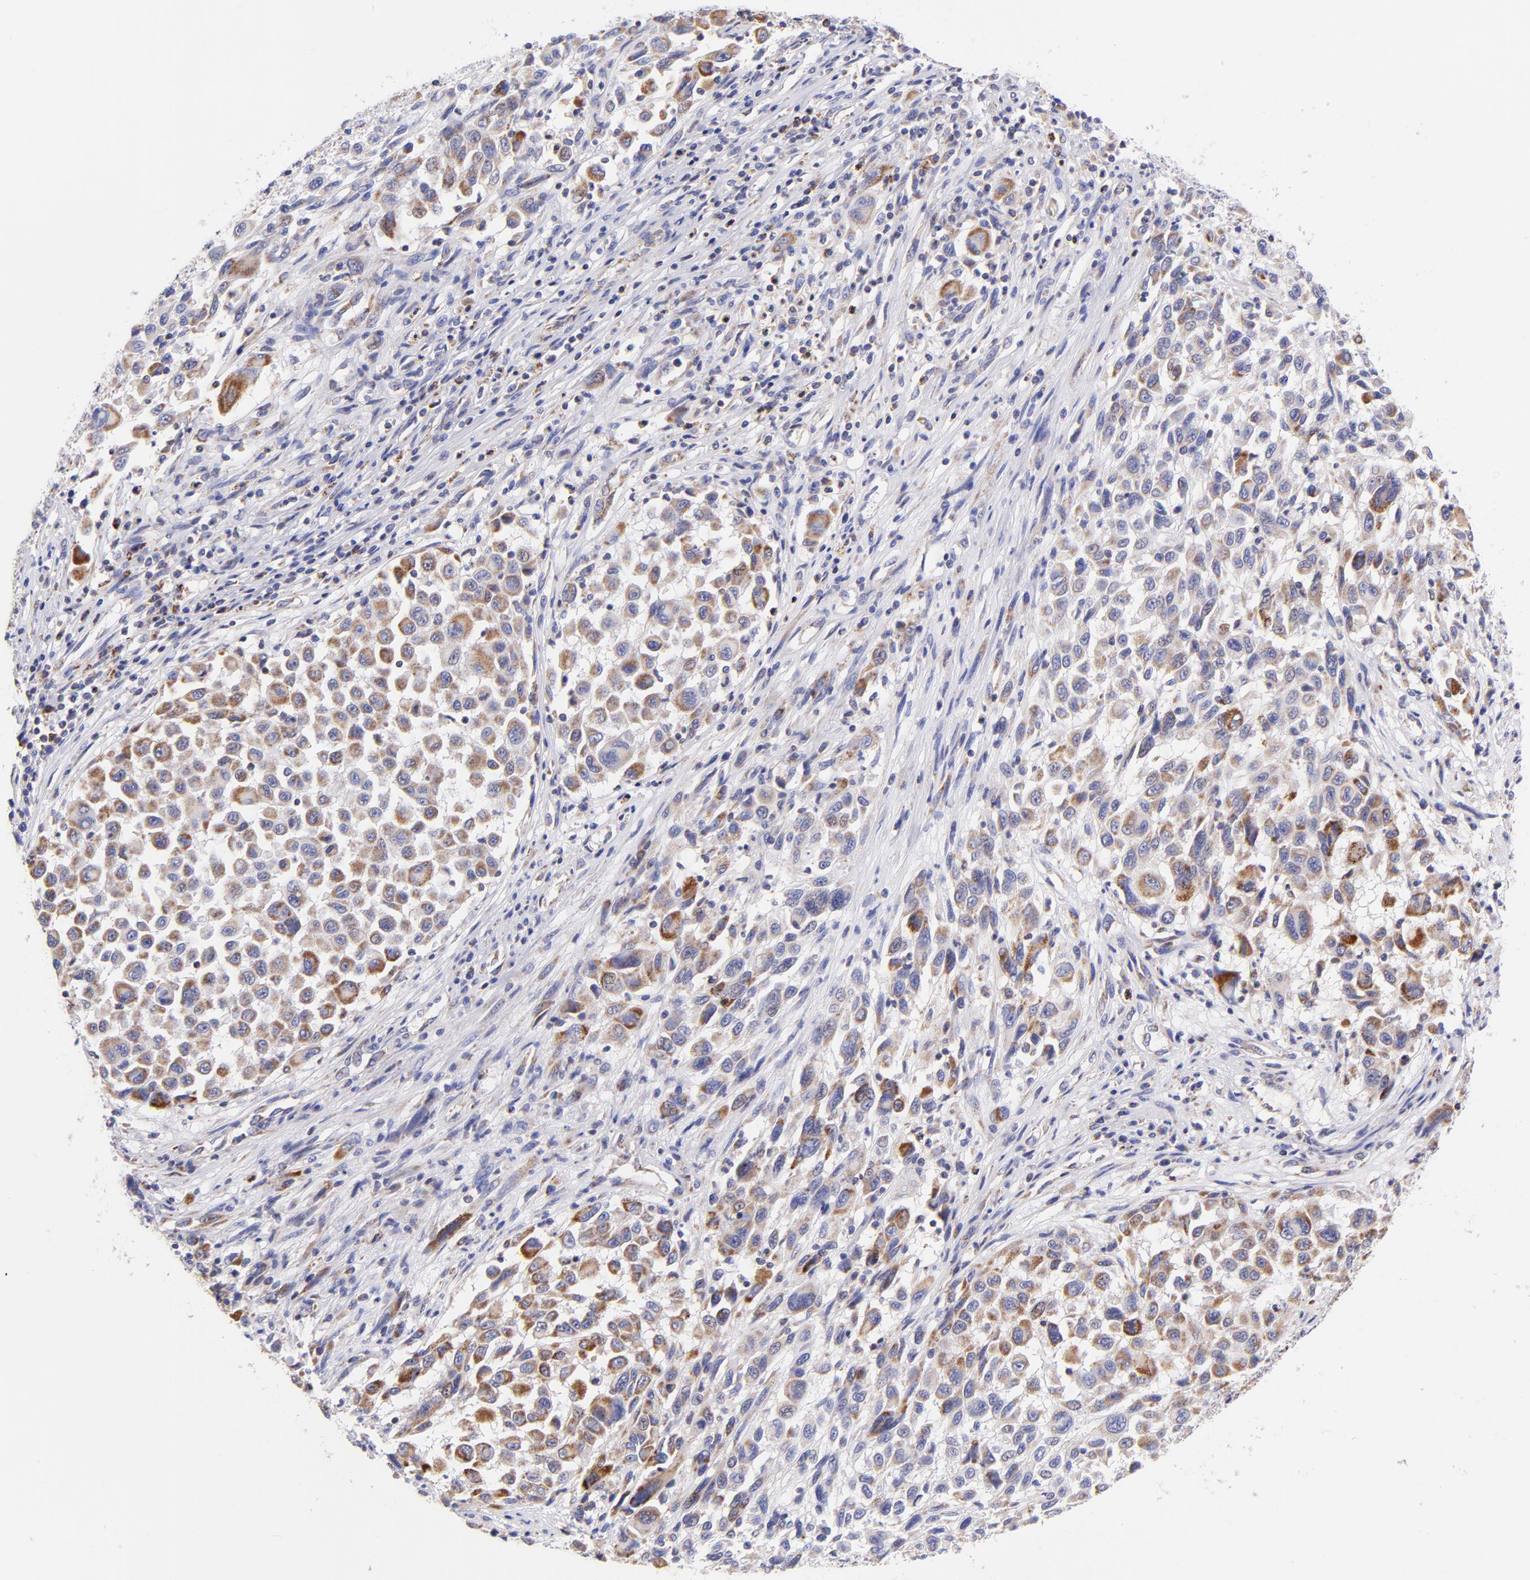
{"staining": {"intensity": "moderate", "quantity": "25%-75%", "location": "cytoplasmic/membranous"}, "tissue": "melanoma", "cell_type": "Tumor cells", "image_type": "cancer", "snomed": [{"axis": "morphology", "description": "Malignant melanoma, Metastatic site"}, {"axis": "topography", "description": "Lymph node"}], "caption": "Malignant melanoma (metastatic site) stained for a protein (brown) demonstrates moderate cytoplasmic/membranous positive positivity in about 25%-75% of tumor cells.", "gene": "NDUFB7", "patient": {"sex": "male", "age": 61}}